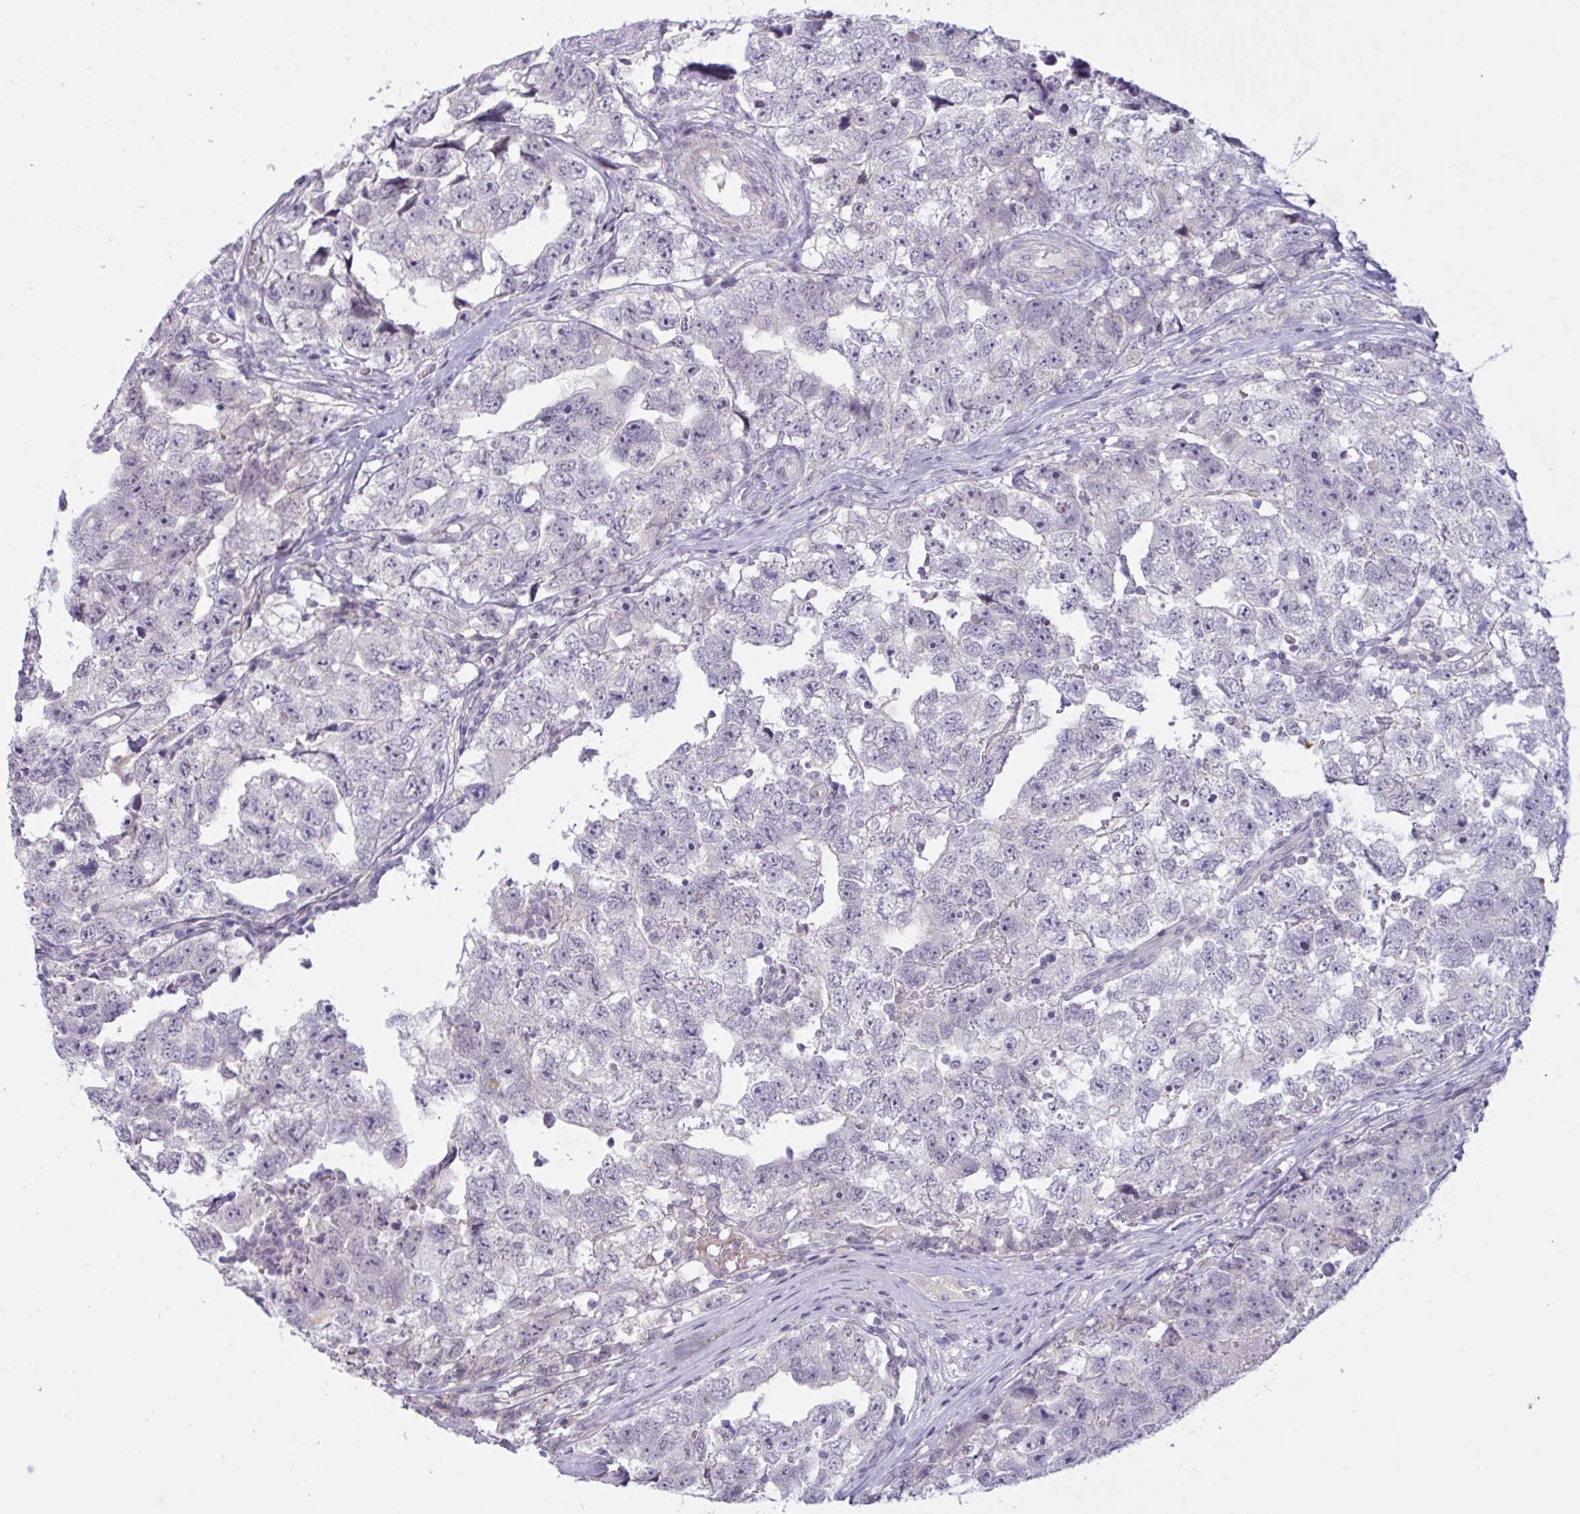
{"staining": {"intensity": "negative", "quantity": "none", "location": "none"}, "tissue": "testis cancer", "cell_type": "Tumor cells", "image_type": "cancer", "snomed": [{"axis": "morphology", "description": "Carcinoma, Embryonal, NOS"}, {"axis": "topography", "description": "Testis"}], "caption": "DAB immunohistochemical staining of human embryonal carcinoma (testis) reveals no significant positivity in tumor cells. Brightfield microscopy of immunohistochemistry stained with DAB (brown) and hematoxylin (blue), captured at high magnification.", "gene": "RFPL4B", "patient": {"sex": "male", "age": 22}}